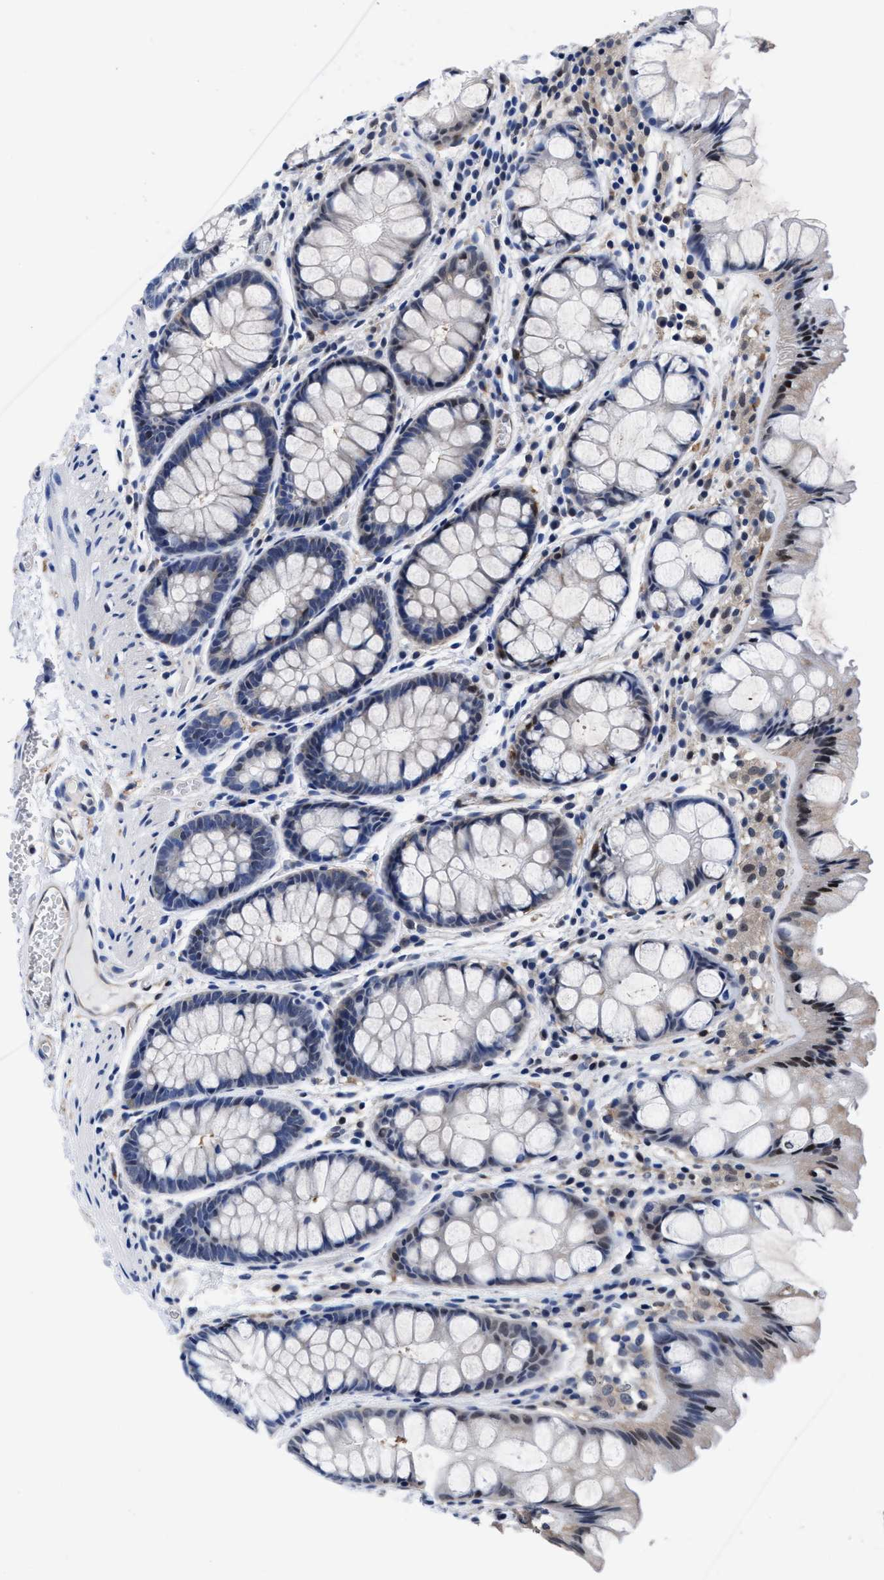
{"staining": {"intensity": "negative", "quantity": "none", "location": "none"}, "tissue": "colon", "cell_type": "Endothelial cells", "image_type": "normal", "snomed": [{"axis": "morphology", "description": "Normal tissue, NOS"}, {"axis": "topography", "description": "Colon"}], "caption": "This is a histopathology image of IHC staining of normal colon, which shows no staining in endothelial cells.", "gene": "ACLY", "patient": {"sex": "male", "age": 47}}